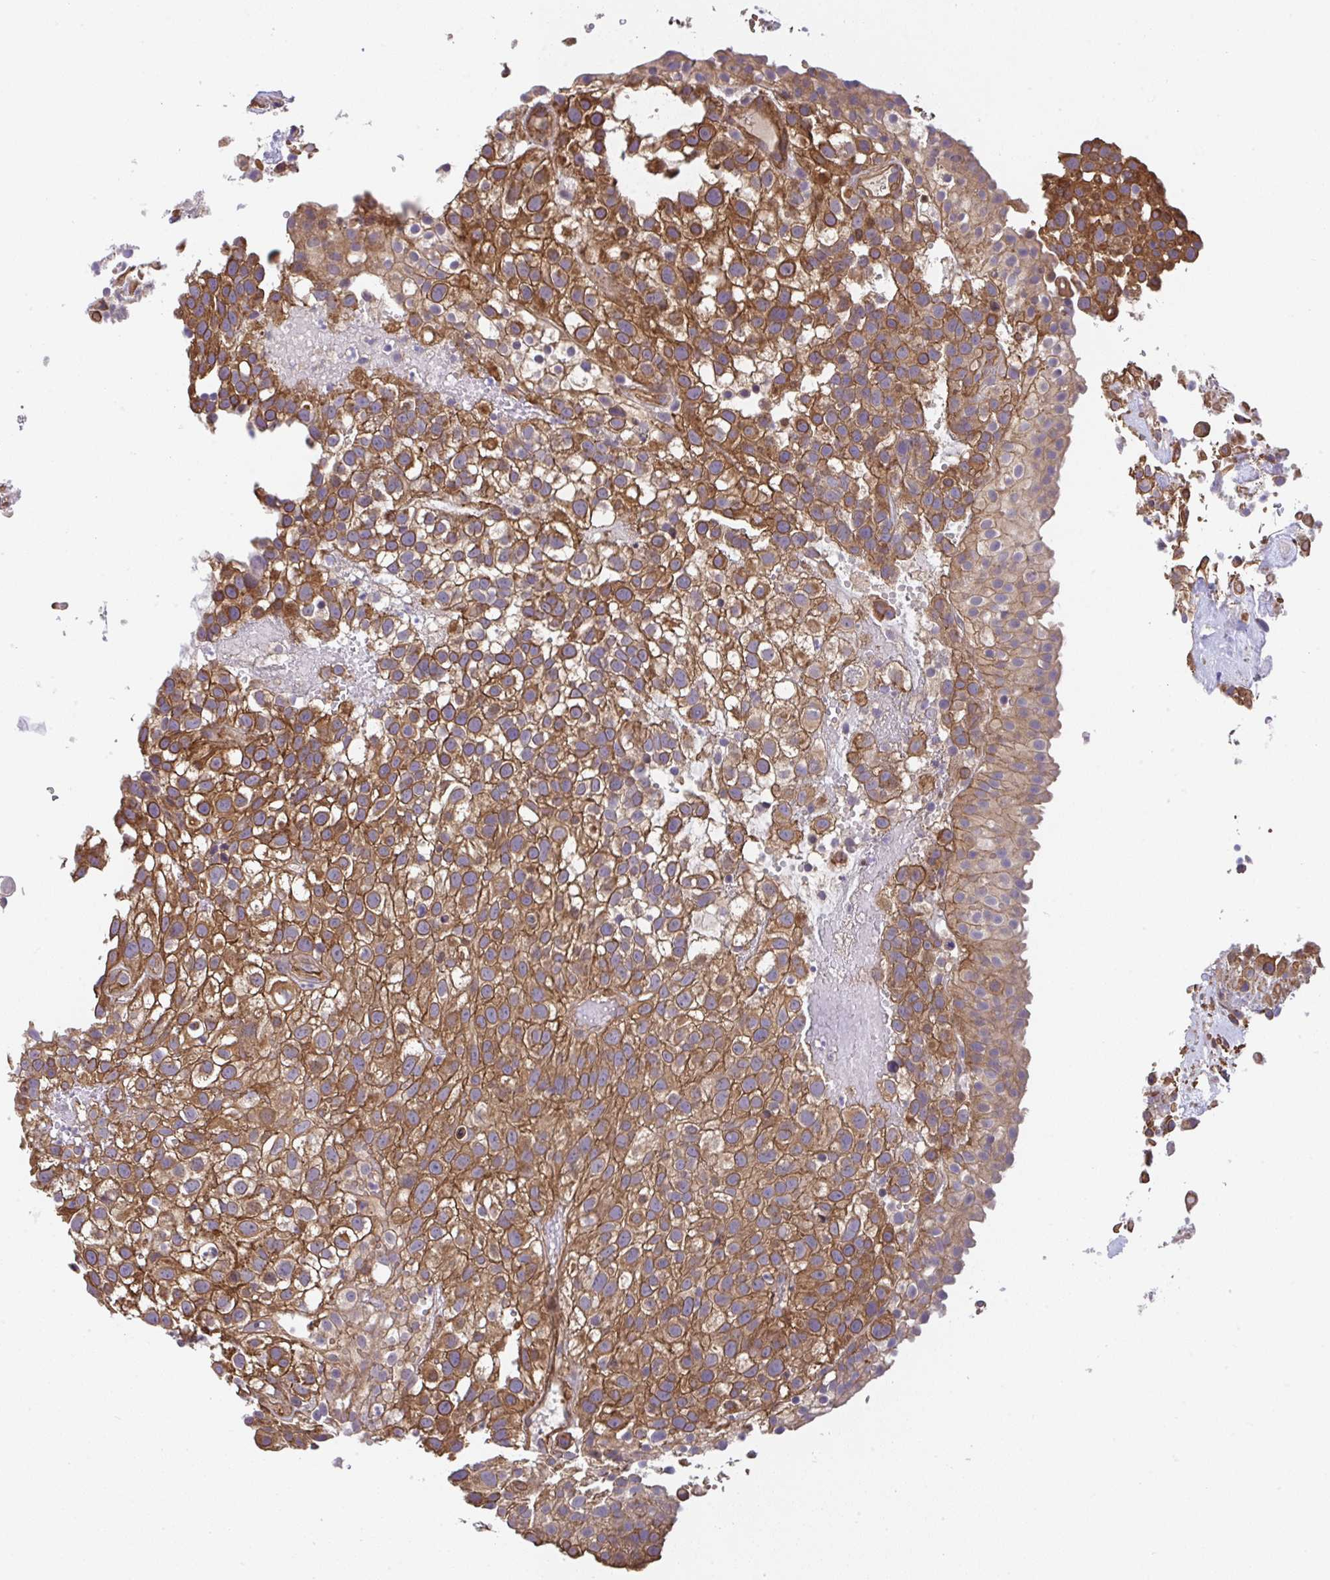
{"staining": {"intensity": "strong", "quantity": "25%-75%", "location": "cytoplasmic/membranous"}, "tissue": "urothelial cancer", "cell_type": "Tumor cells", "image_type": "cancer", "snomed": [{"axis": "morphology", "description": "Urothelial carcinoma, High grade"}, {"axis": "topography", "description": "Urinary bladder"}], "caption": "Urothelial carcinoma (high-grade) was stained to show a protein in brown. There is high levels of strong cytoplasmic/membranous expression in approximately 25%-75% of tumor cells.", "gene": "ZNF696", "patient": {"sex": "male", "age": 56}}